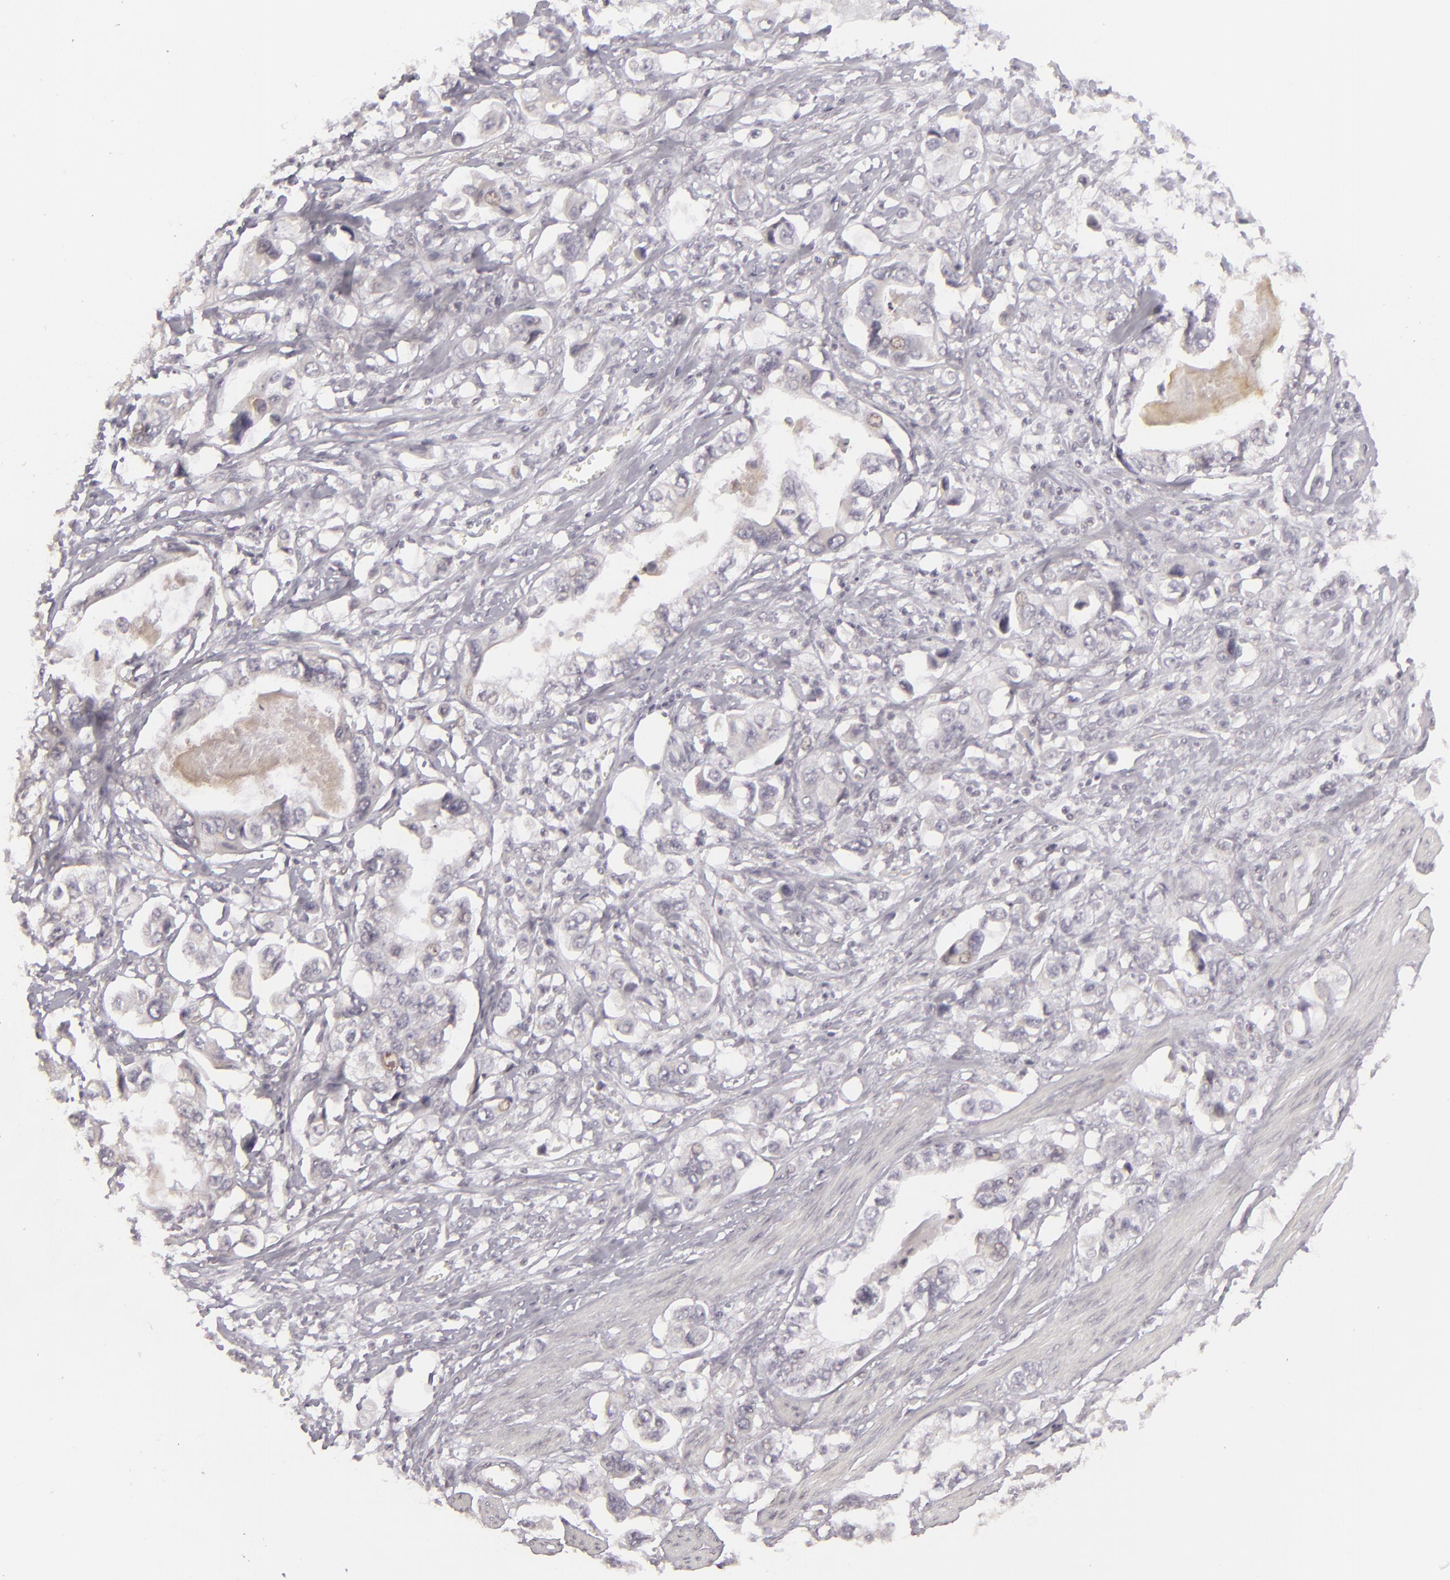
{"staining": {"intensity": "weak", "quantity": "<25%", "location": "cytoplasmic/membranous"}, "tissue": "stomach cancer", "cell_type": "Tumor cells", "image_type": "cancer", "snomed": [{"axis": "morphology", "description": "Adenocarcinoma, NOS"}, {"axis": "topography", "description": "Pancreas"}, {"axis": "topography", "description": "Stomach, upper"}], "caption": "Immunohistochemistry (IHC) photomicrograph of neoplastic tissue: human stomach adenocarcinoma stained with DAB (3,3'-diaminobenzidine) demonstrates no significant protein positivity in tumor cells.", "gene": "SIX1", "patient": {"sex": "male", "age": 77}}